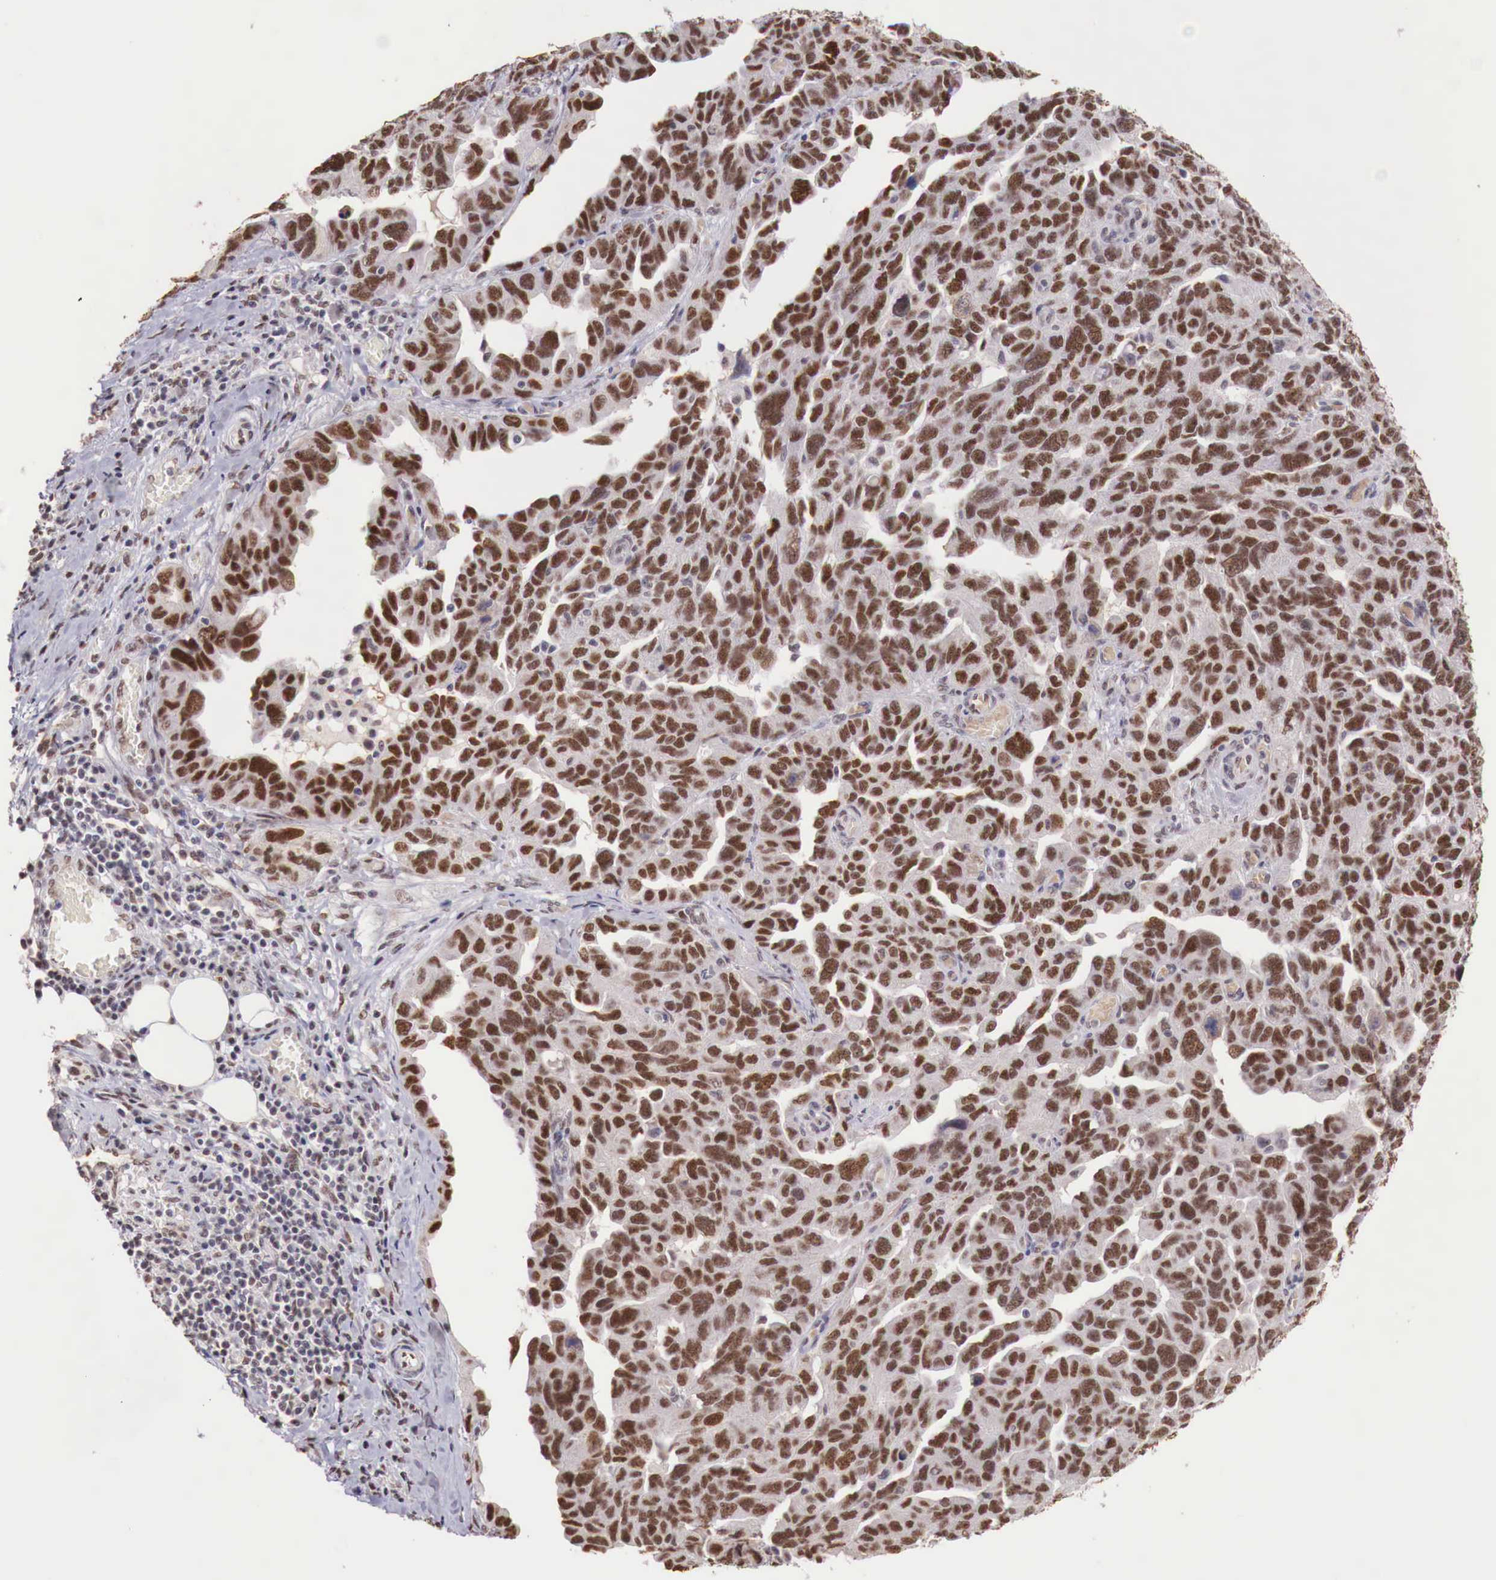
{"staining": {"intensity": "strong", "quantity": ">75%", "location": "nuclear"}, "tissue": "ovarian cancer", "cell_type": "Tumor cells", "image_type": "cancer", "snomed": [{"axis": "morphology", "description": "Cystadenocarcinoma, serous, NOS"}, {"axis": "topography", "description": "Ovary"}], "caption": "This image exhibits immunohistochemistry (IHC) staining of human serous cystadenocarcinoma (ovarian), with high strong nuclear expression in approximately >75% of tumor cells.", "gene": "FOXP2", "patient": {"sex": "female", "age": 64}}